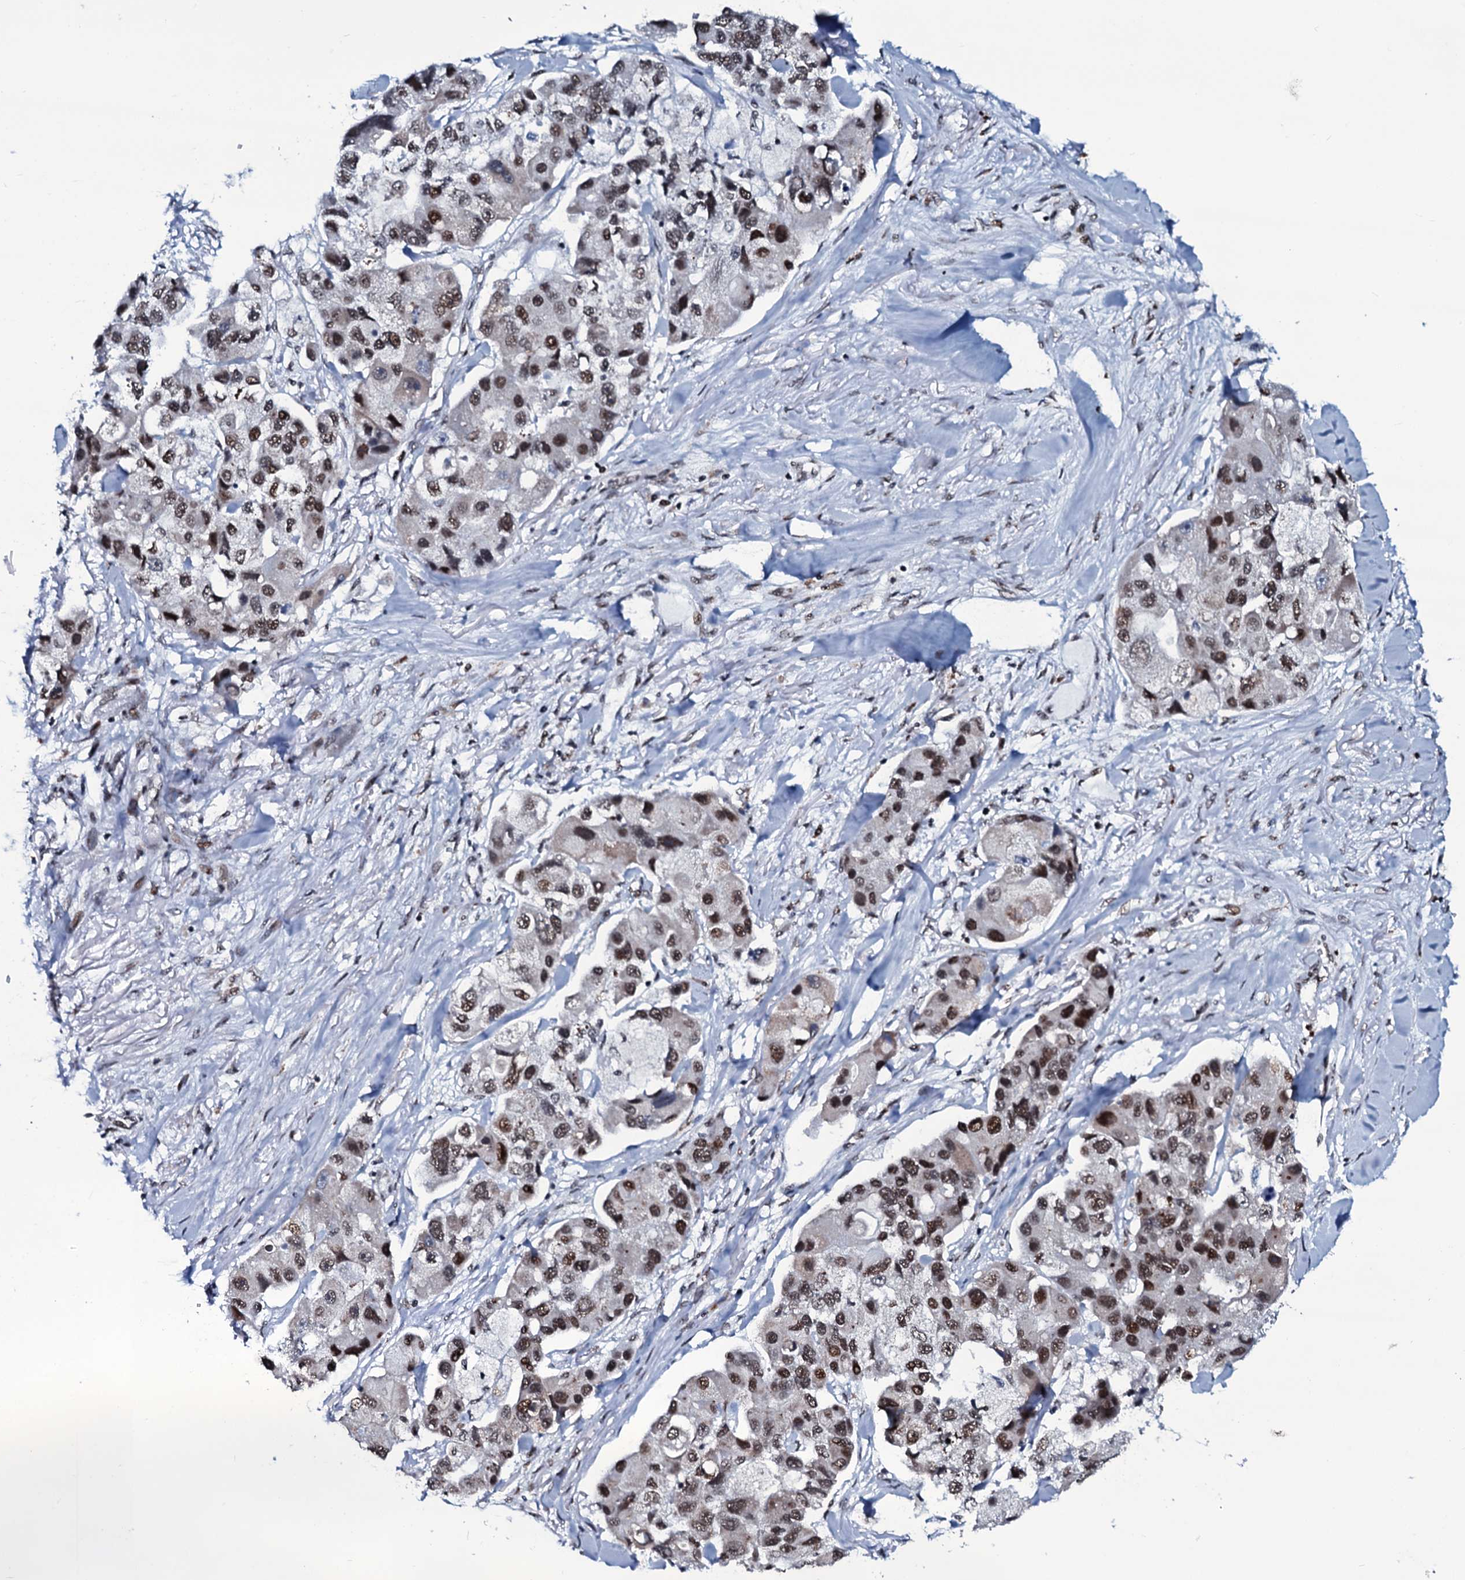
{"staining": {"intensity": "moderate", "quantity": ">75%", "location": "nuclear"}, "tissue": "lung cancer", "cell_type": "Tumor cells", "image_type": "cancer", "snomed": [{"axis": "morphology", "description": "Adenocarcinoma, NOS"}, {"axis": "topography", "description": "Lung"}], "caption": "Human adenocarcinoma (lung) stained with a protein marker exhibits moderate staining in tumor cells.", "gene": "ZMIZ2", "patient": {"sex": "female", "age": 54}}